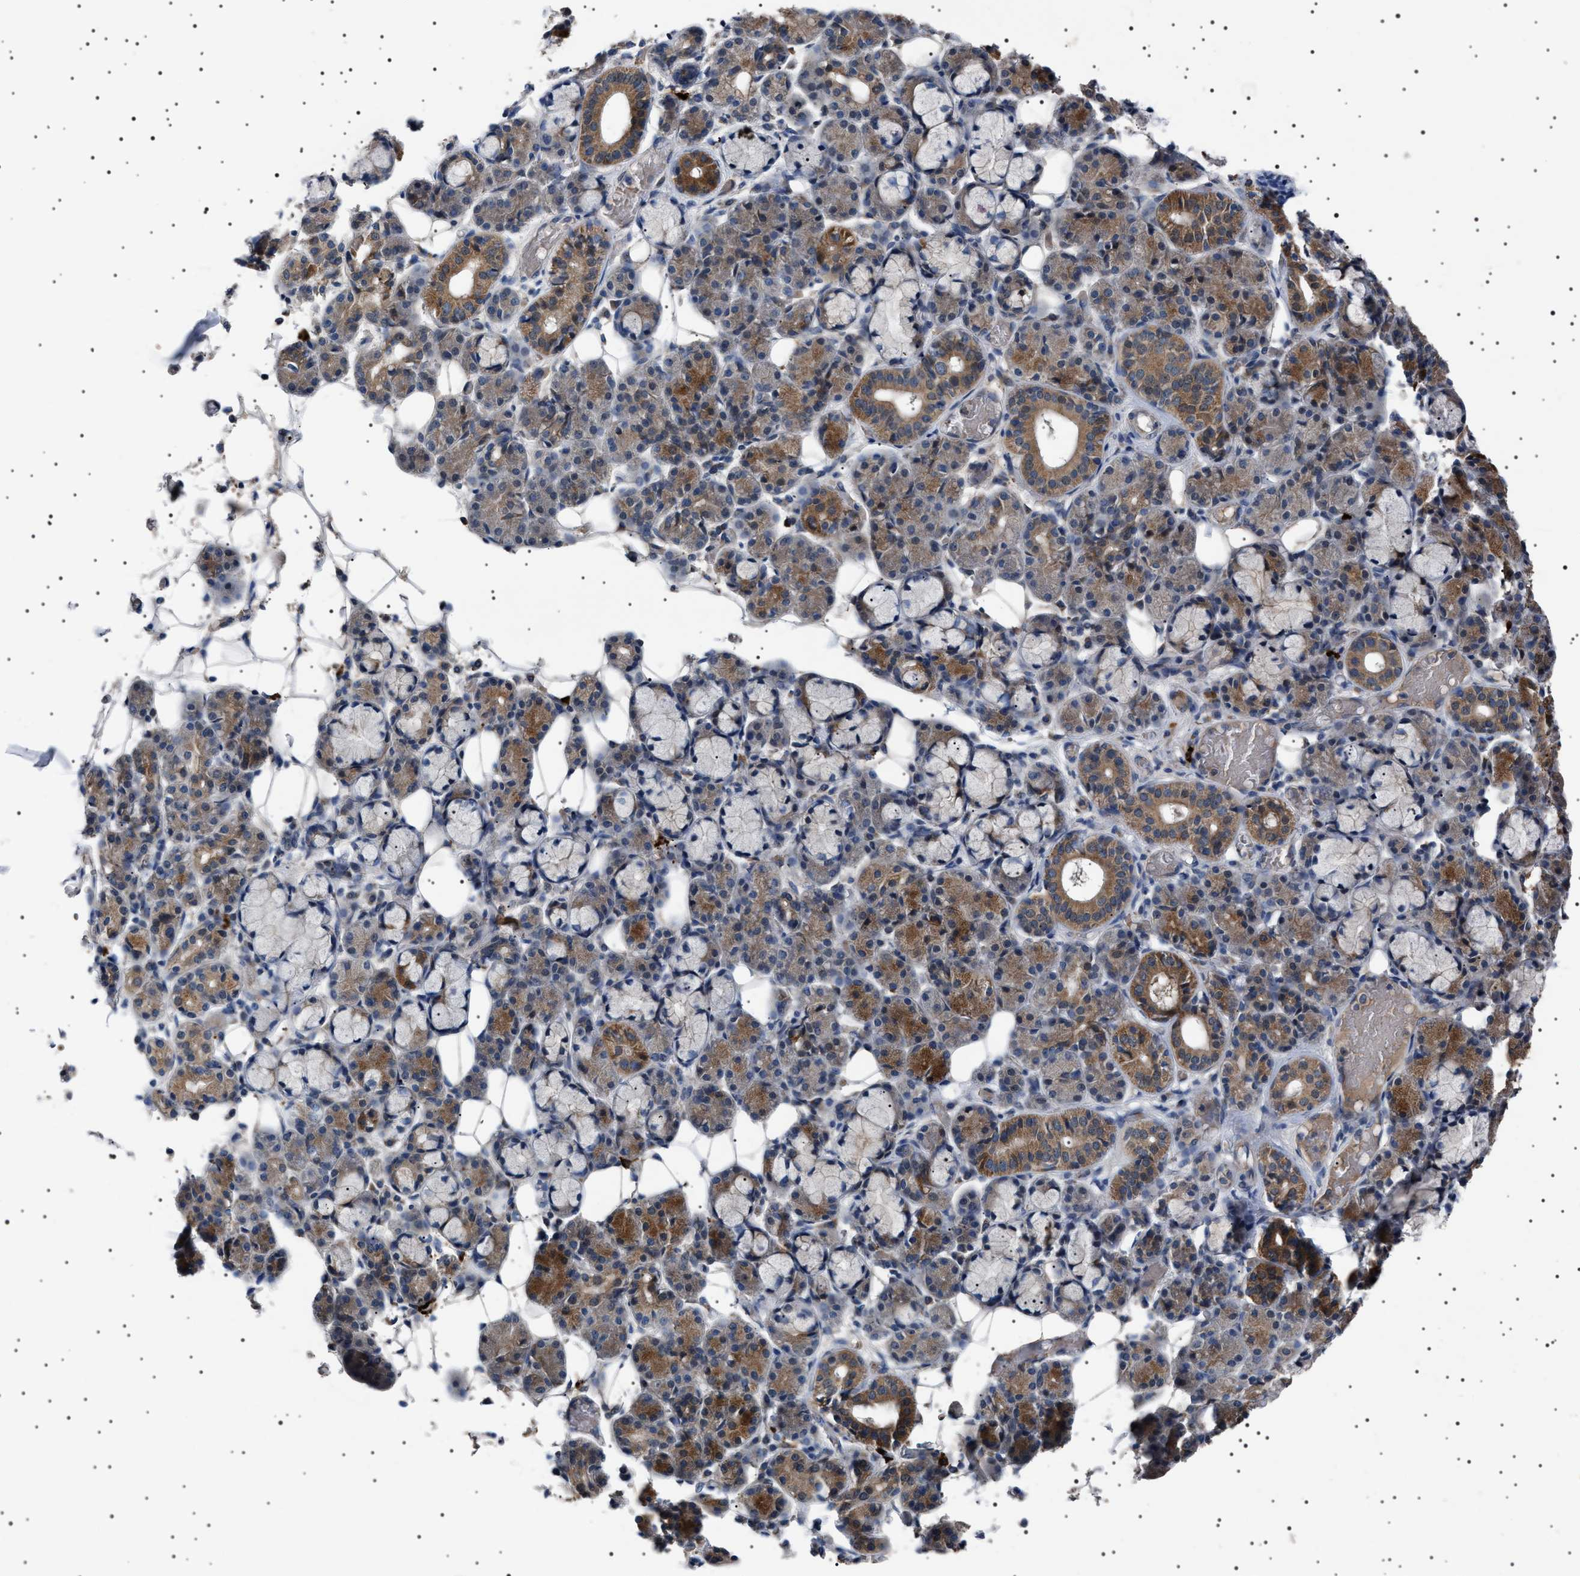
{"staining": {"intensity": "moderate", "quantity": "25%-75%", "location": "cytoplasmic/membranous"}, "tissue": "salivary gland", "cell_type": "Glandular cells", "image_type": "normal", "snomed": [{"axis": "morphology", "description": "Normal tissue, NOS"}, {"axis": "topography", "description": "Salivary gland"}], "caption": "High-power microscopy captured an IHC histopathology image of normal salivary gland, revealing moderate cytoplasmic/membranous staining in about 25%-75% of glandular cells. (DAB IHC, brown staining for protein, blue staining for nuclei).", "gene": "PTRH1", "patient": {"sex": "male", "age": 63}}